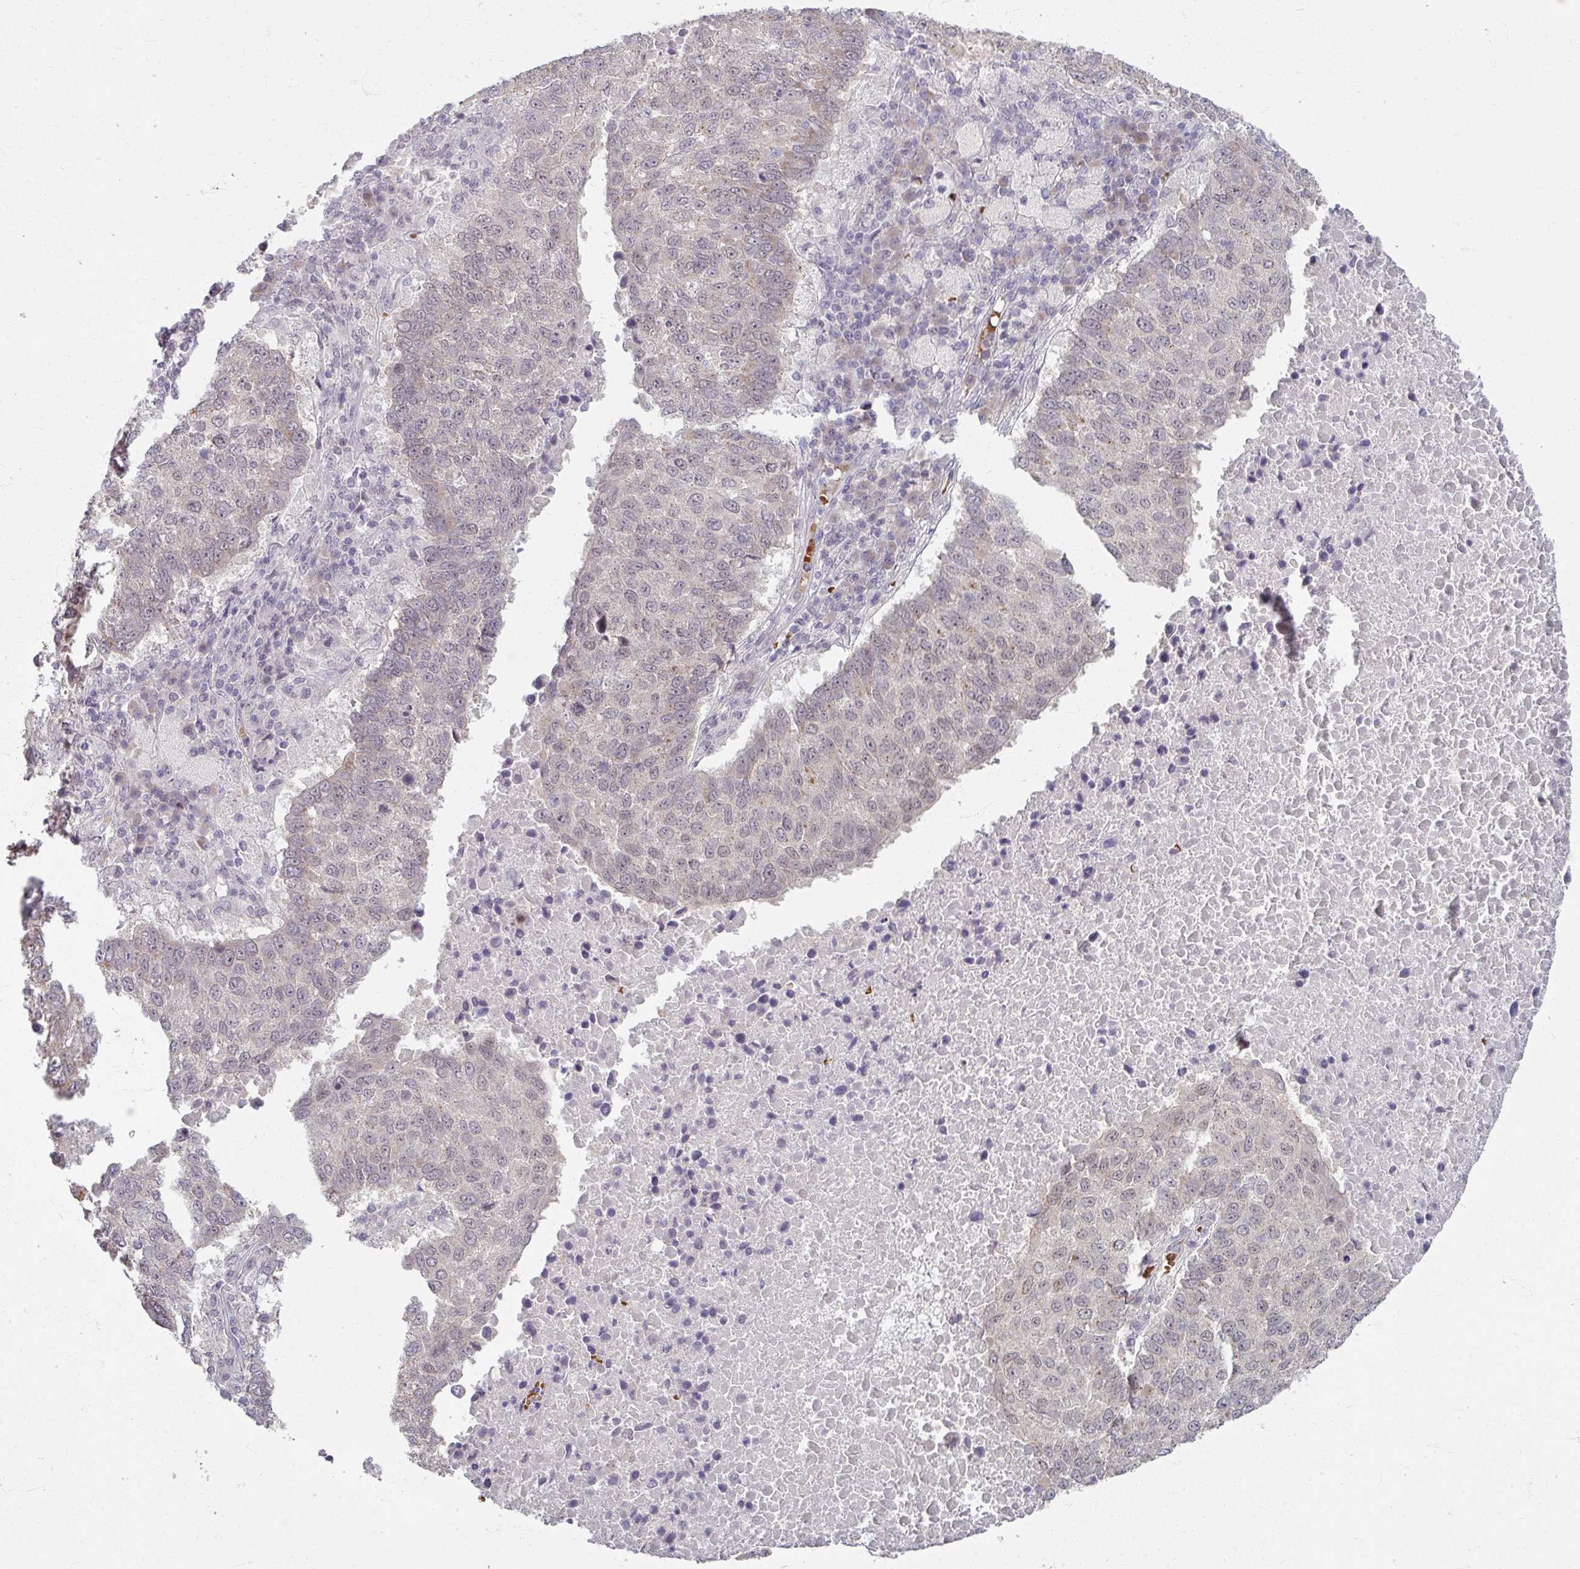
{"staining": {"intensity": "negative", "quantity": "none", "location": "none"}, "tissue": "lung cancer", "cell_type": "Tumor cells", "image_type": "cancer", "snomed": [{"axis": "morphology", "description": "Squamous cell carcinoma, NOS"}, {"axis": "topography", "description": "Lung"}], "caption": "Immunohistochemistry image of human squamous cell carcinoma (lung) stained for a protein (brown), which shows no staining in tumor cells.", "gene": "KMT5C", "patient": {"sex": "male", "age": 73}}